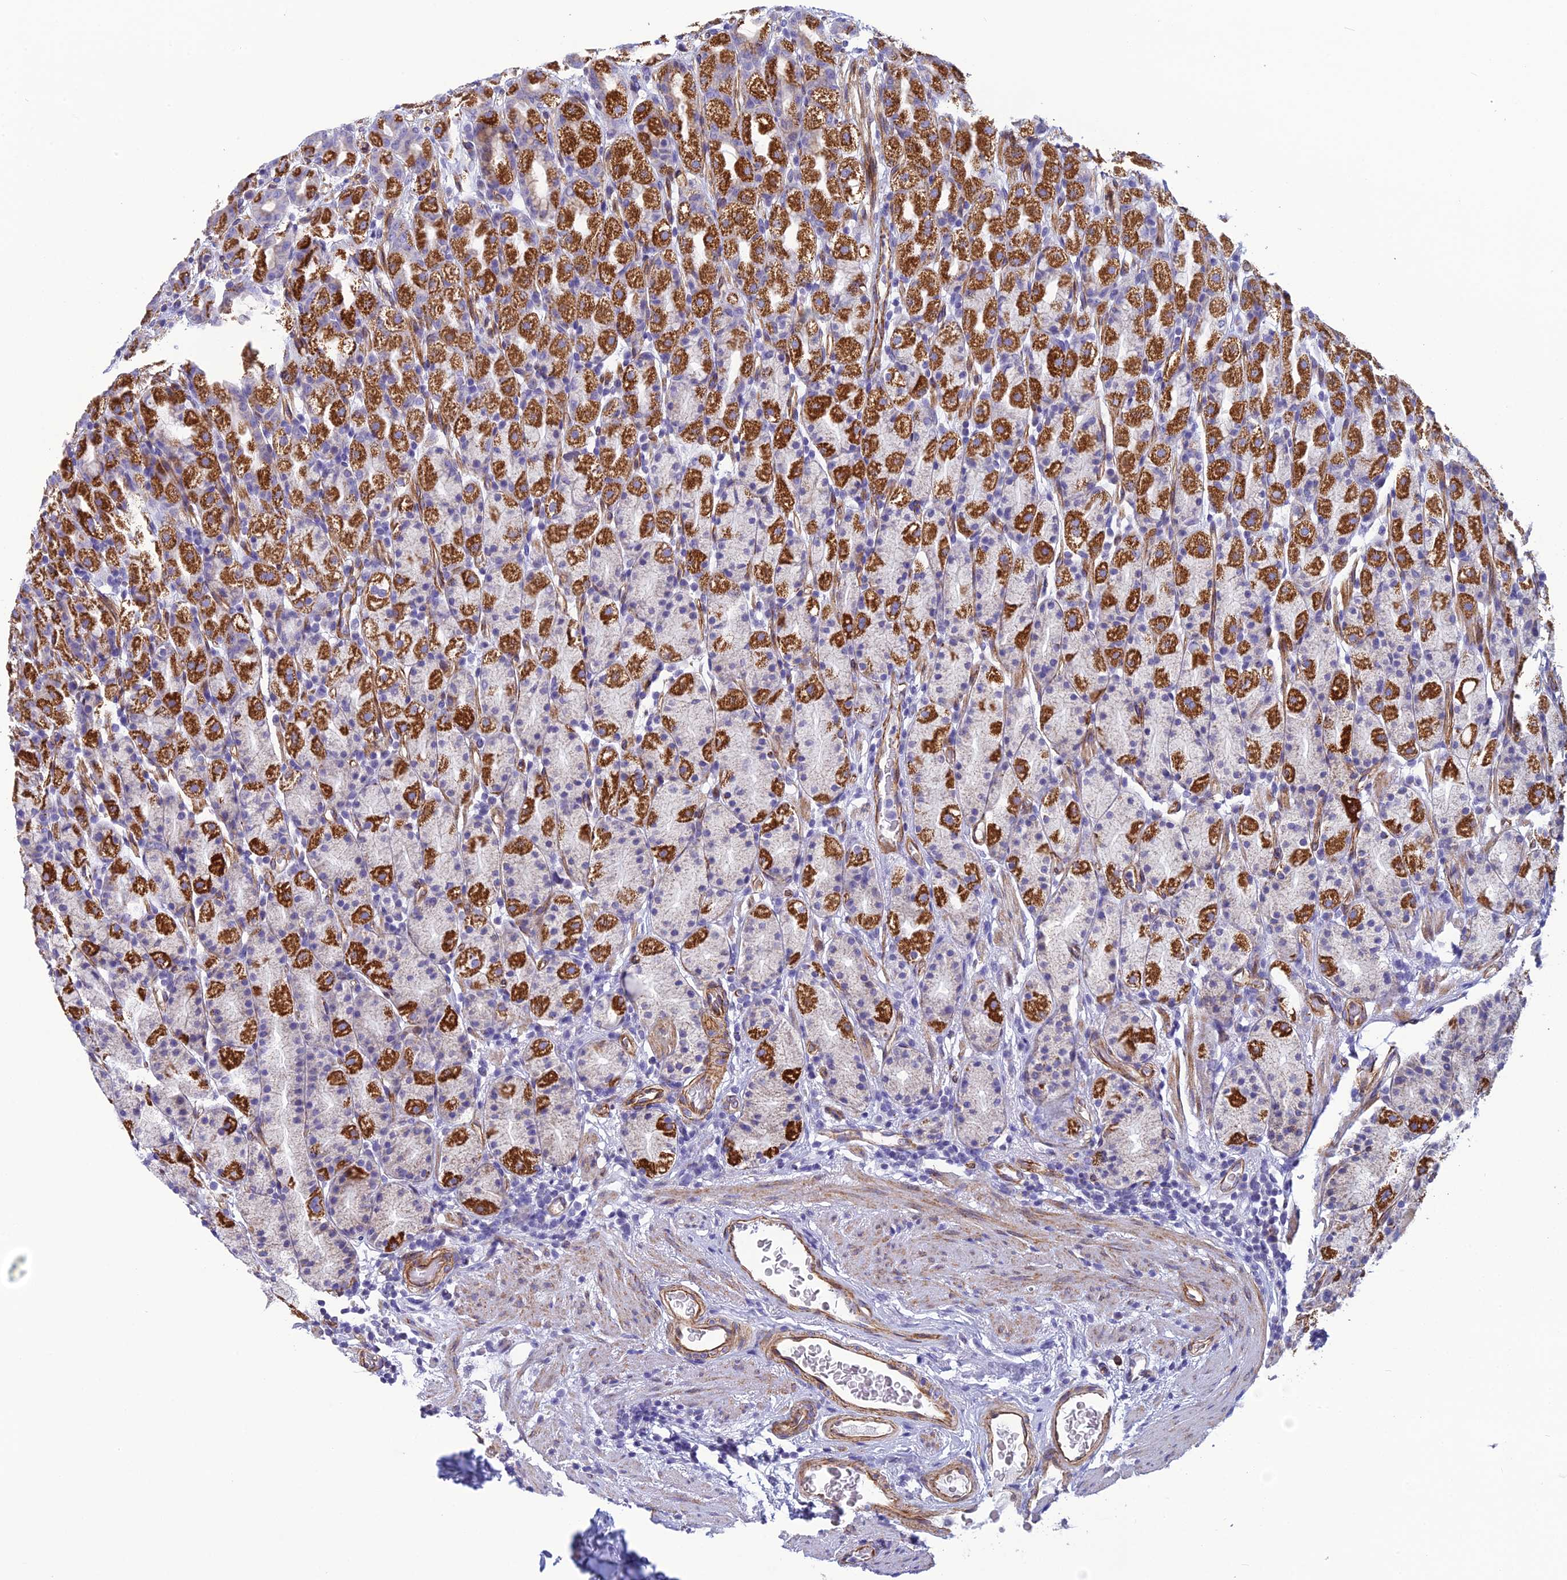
{"staining": {"intensity": "strong", "quantity": "25%-75%", "location": "cytoplasmic/membranous"}, "tissue": "stomach", "cell_type": "Glandular cells", "image_type": "normal", "snomed": [{"axis": "morphology", "description": "Normal tissue, NOS"}, {"axis": "topography", "description": "Stomach, upper"}, {"axis": "topography", "description": "Stomach, lower"}, {"axis": "topography", "description": "Small intestine"}], "caption": "Benign stomach demonstrates strong cytoplasmic/membranous staining in approximately 25%-75% of glandular cells, visualized by immunohistochemistry.", "gene": "POMGNT1", "patient": {"sex": "male", "age": 68}}